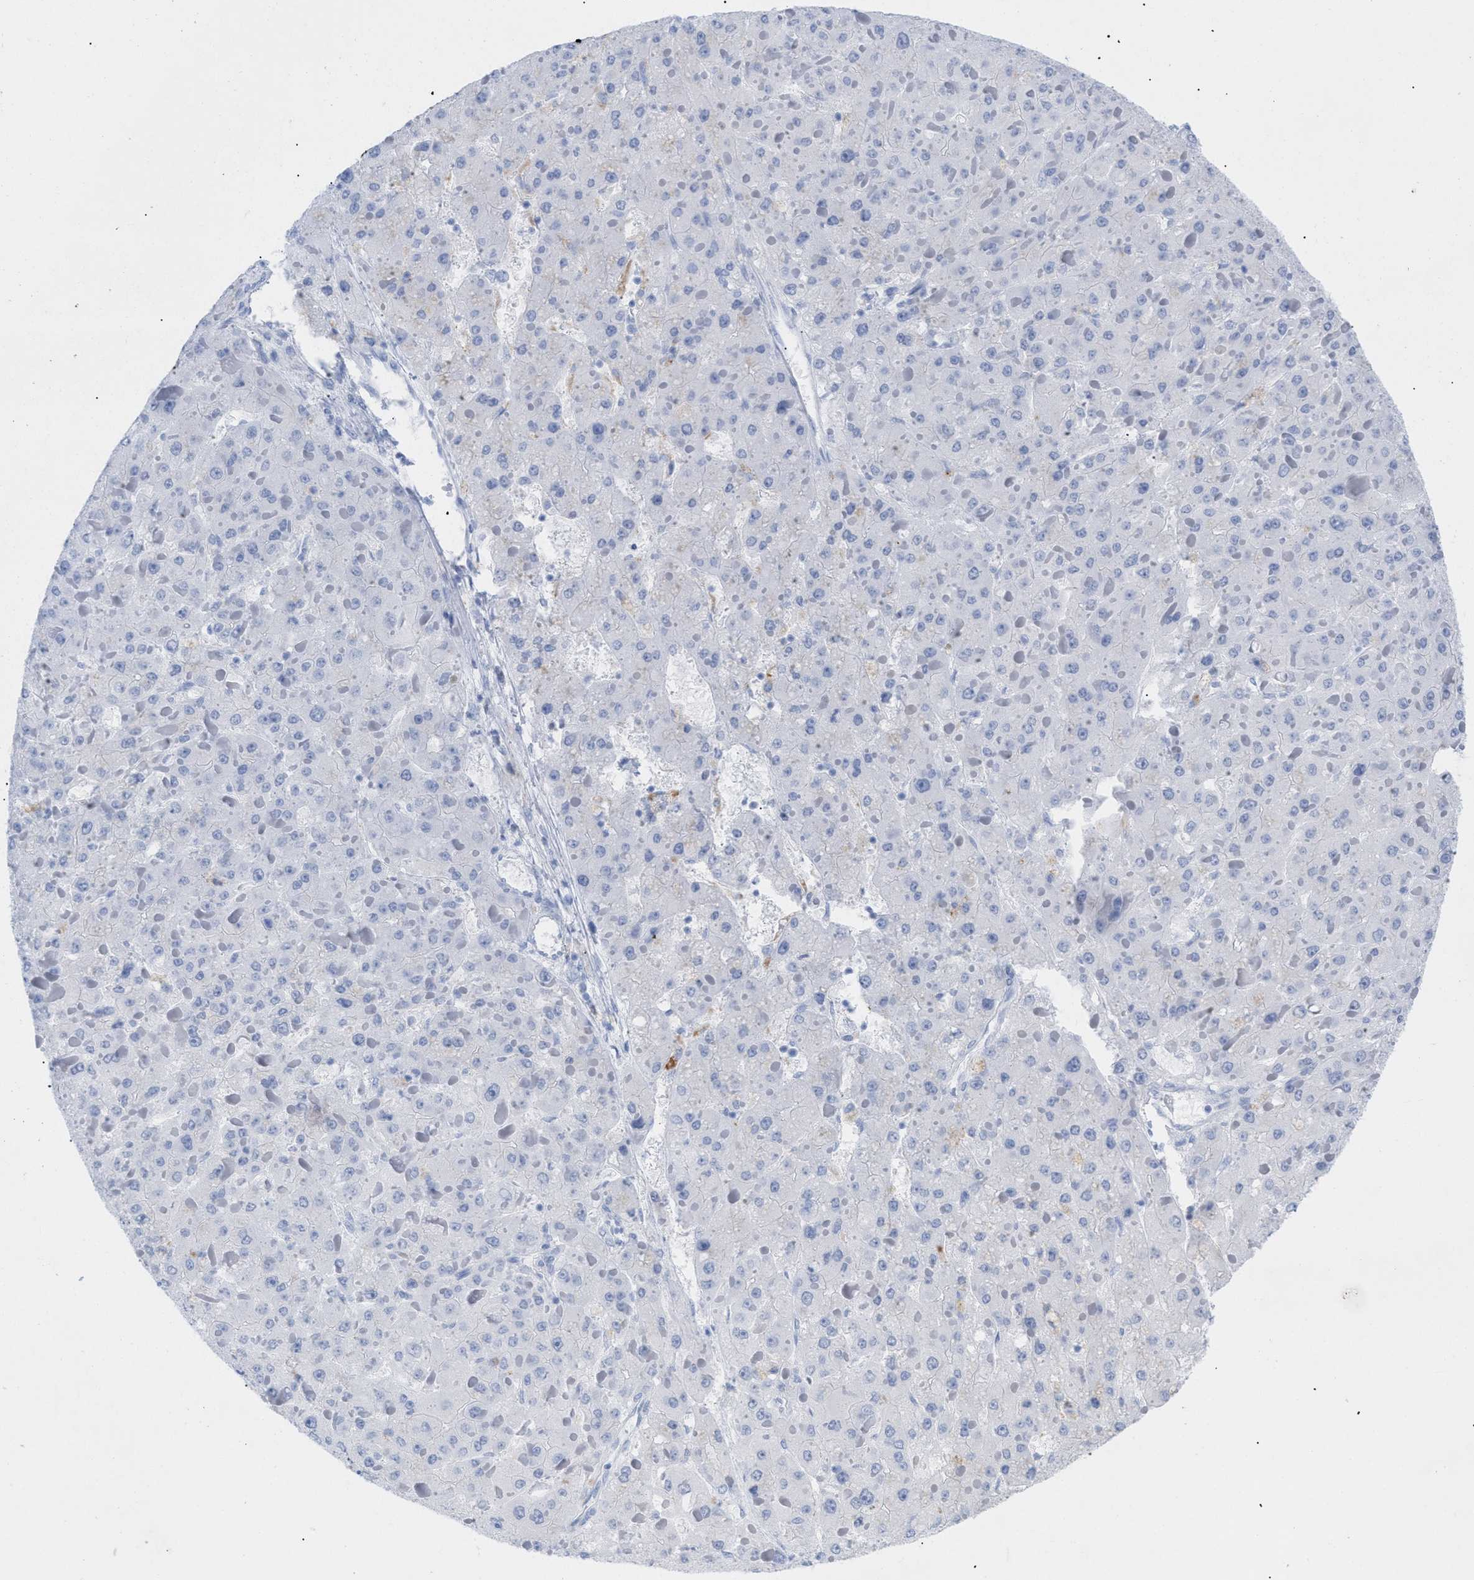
{"staining": {"intensity": "negative", "quantity": "none", "location": "none"}, "tissue": "liver cancer", "cell_type": "Tumor cells", "image_type": "cancer", "snomed": [{"axis": "morphology", "description": "Carcinoma, Hepatocellular, NOS"}, {"axis": "topography", "description": "Liver"}], "caption": "Immunohistochemistry (IHC) histopathology image of liver cancer stained for a protein (brown), which reveals no positivity in tumor cells.", "gene": "DRAM2", "patient": {"sex": "female", "age": 73}}